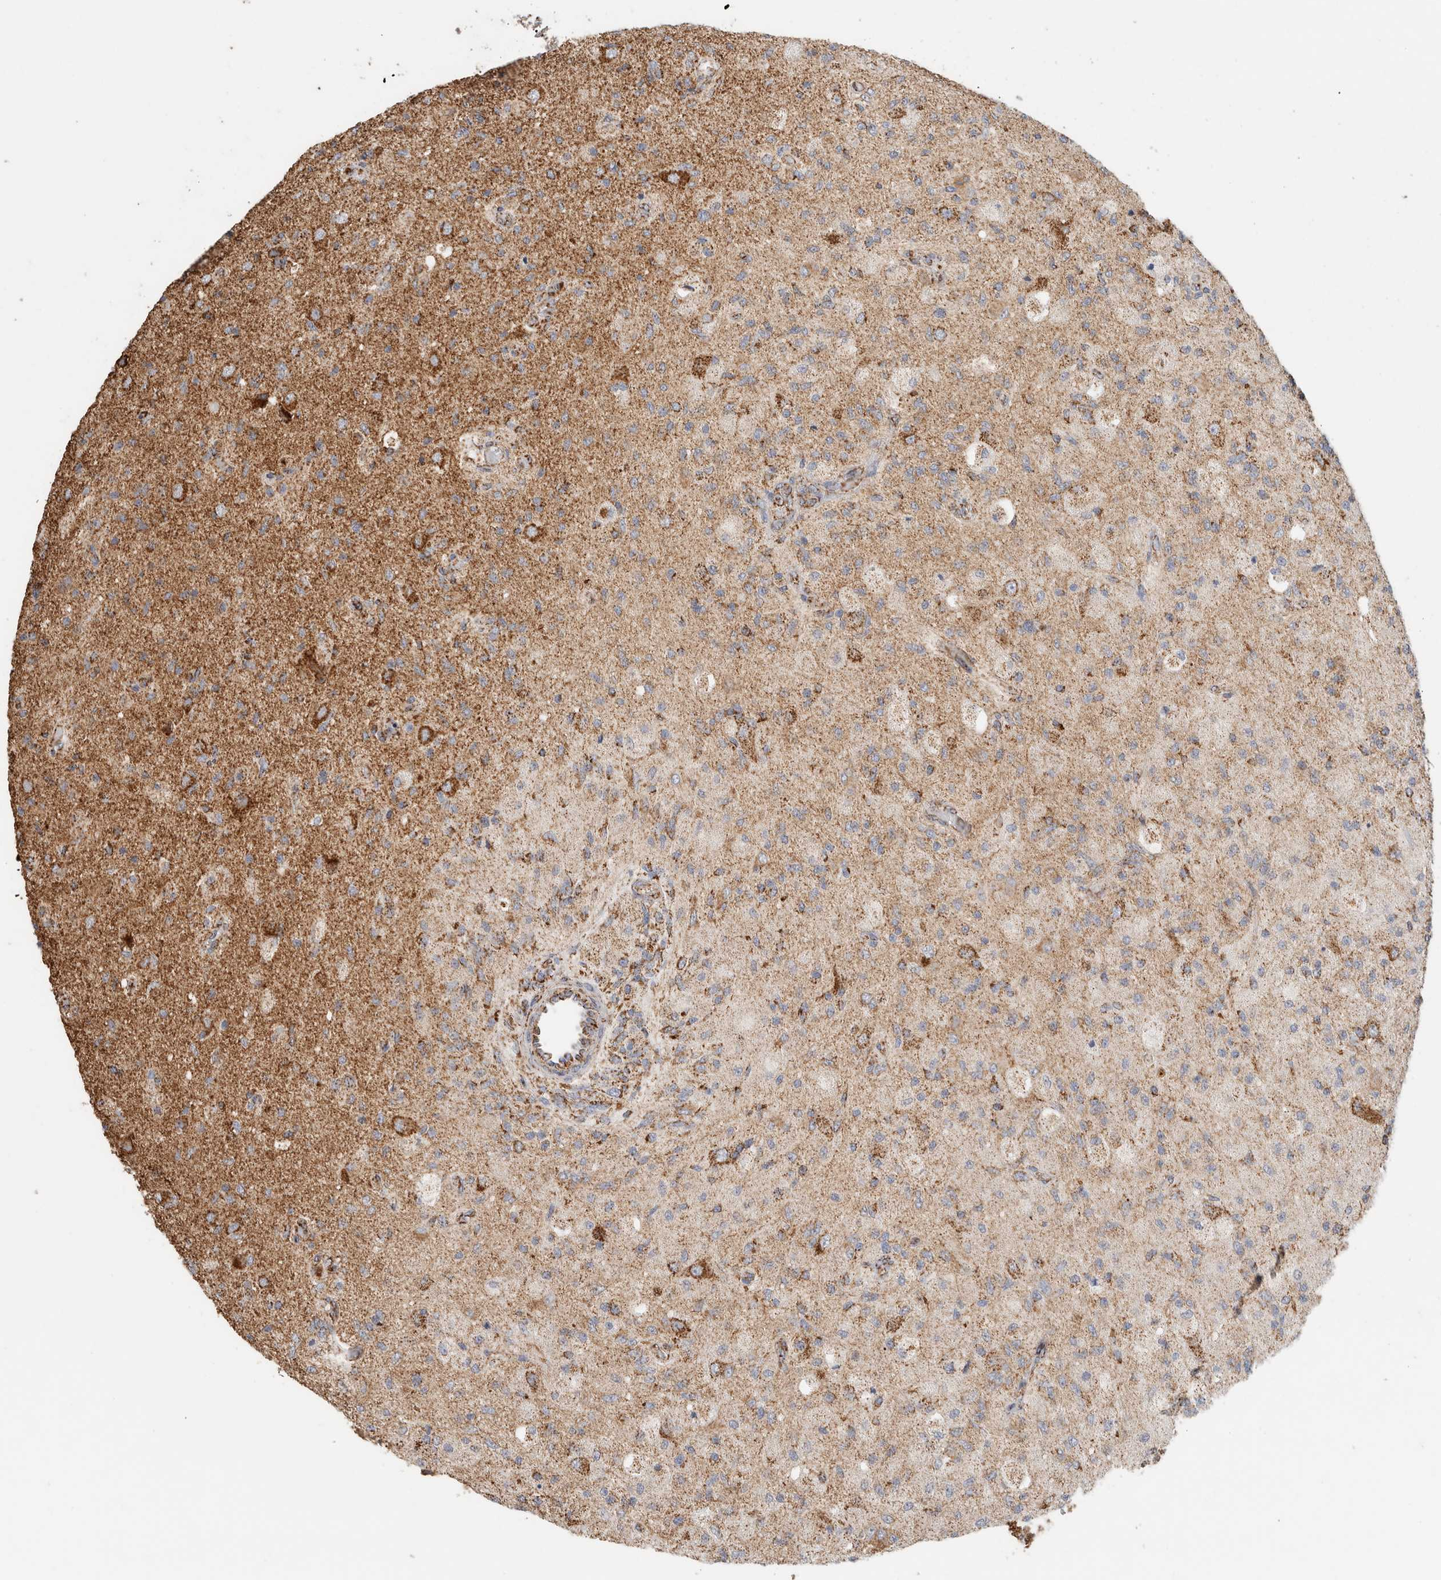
{"staining": {"intensity": "moderate", "quantity": "<25%", "location": "cytoplasmic/membranous"}, "tissue": "glioma", "cell_type": "Tumor cells", "image_type": "cancer", "snomed": [{"axis": "morphology", "description": "Normal tissue, NOS"}, {"axis": "morphology", "description": "Glioma, malignant, High grade"}, {"axis": "topography", "description": "Cerebral cortex"}], "caption": "About <25% of tumor cells in malignant glioma (high-grade) demonstrate moderate cytoplasmic/membranous protein staining as visualized by brown immunohistochemical staining.", "gene": "C1QBP", "patient": {"sex": "male", "age": 77}}